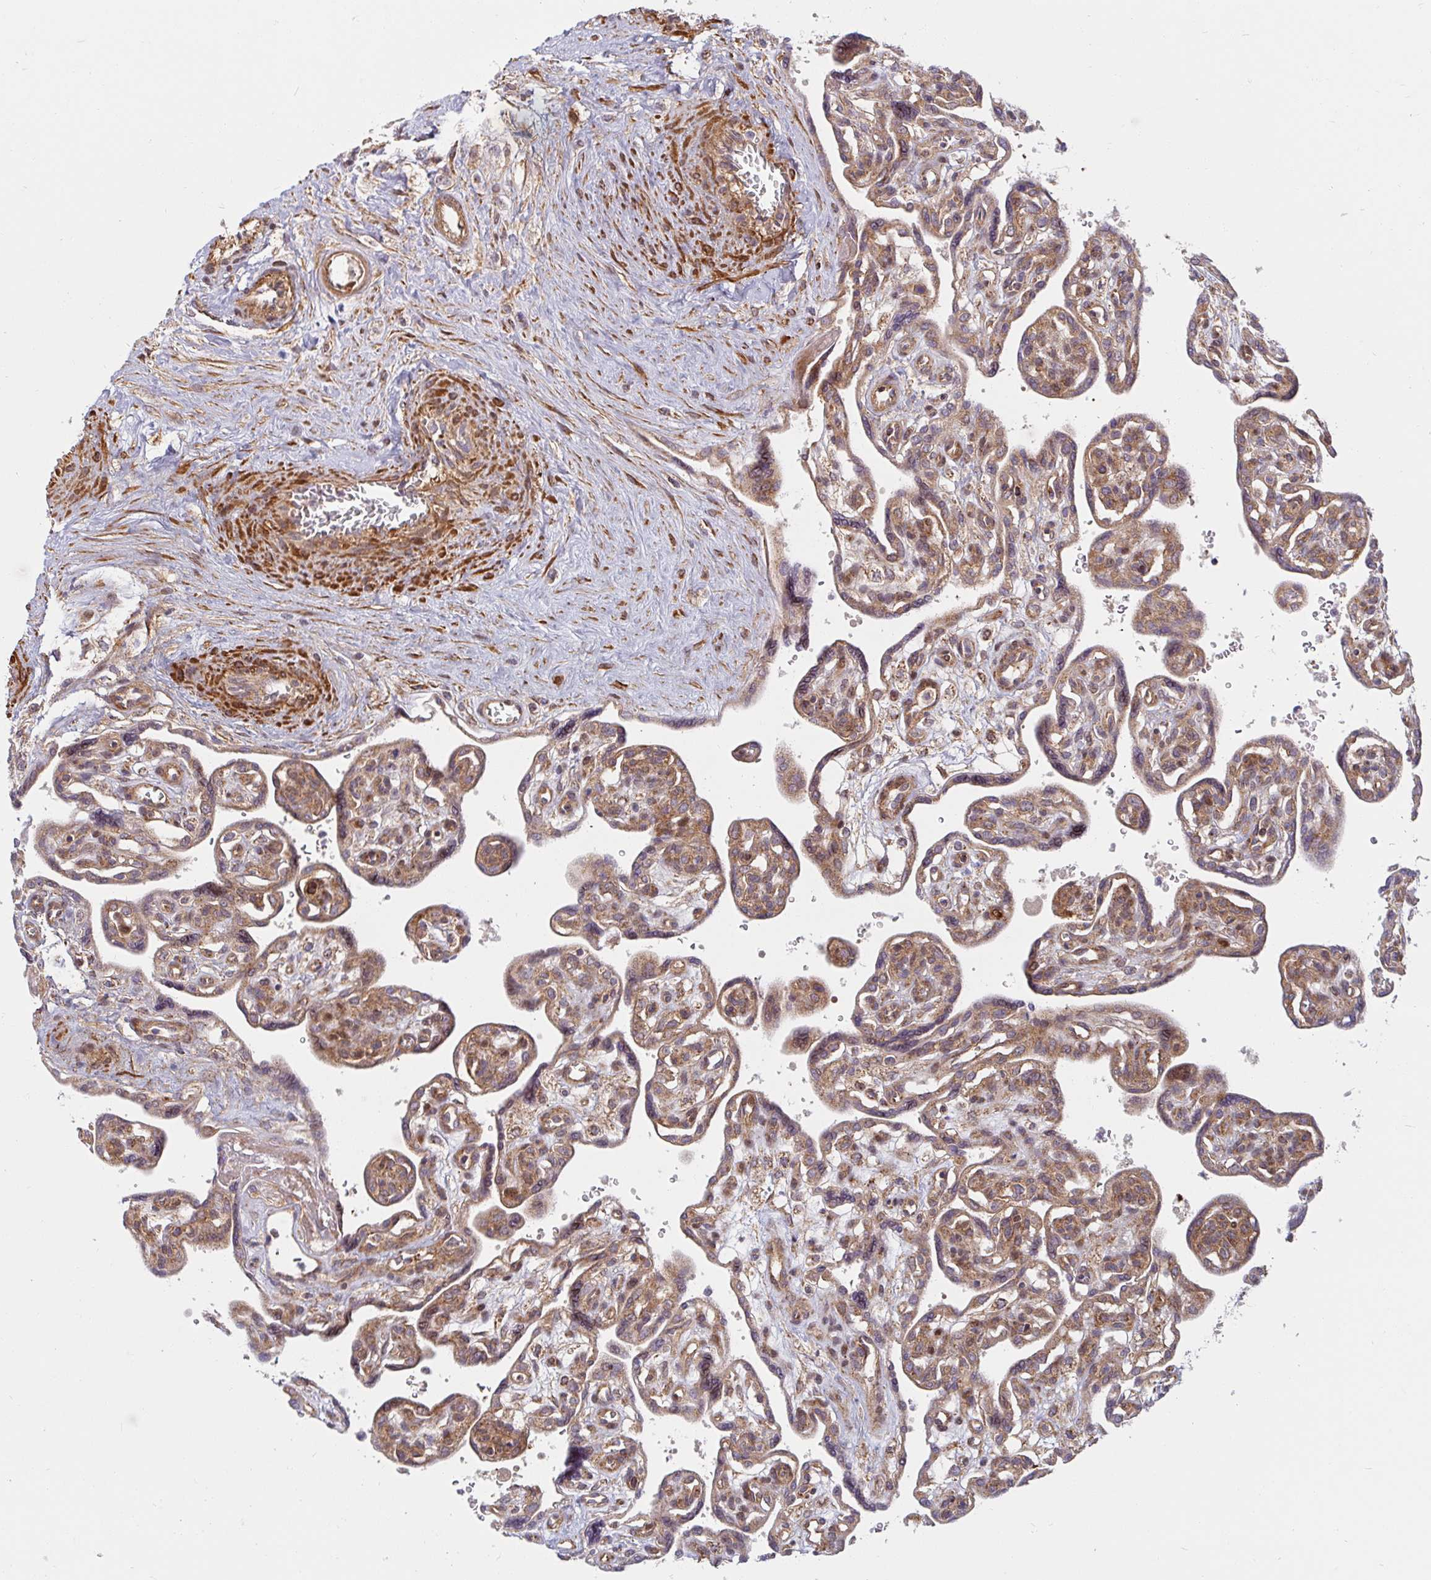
{"staining": {"intensity": "moderate", "quantity": ">75%", "location": "cytoplasmic/membranous"}, "tissue": "placenta", "cell_type": "Decidual cells", "image_type": "normal", "snomed": [{"axis": "morphology", "description": "Normal tissue, NOS"}, {"axis": "topography", "description": "Placenta"}], "caption": "Protein staining of benign placenta exhibits moderate cytoplasmic/membranous positivity in about >75% of decidual cells. (brown staining indicates protein expression, while blue staining denotes nuclei).", "gene": "BTF3", "patient": {"sex": "female", "age": 39}}